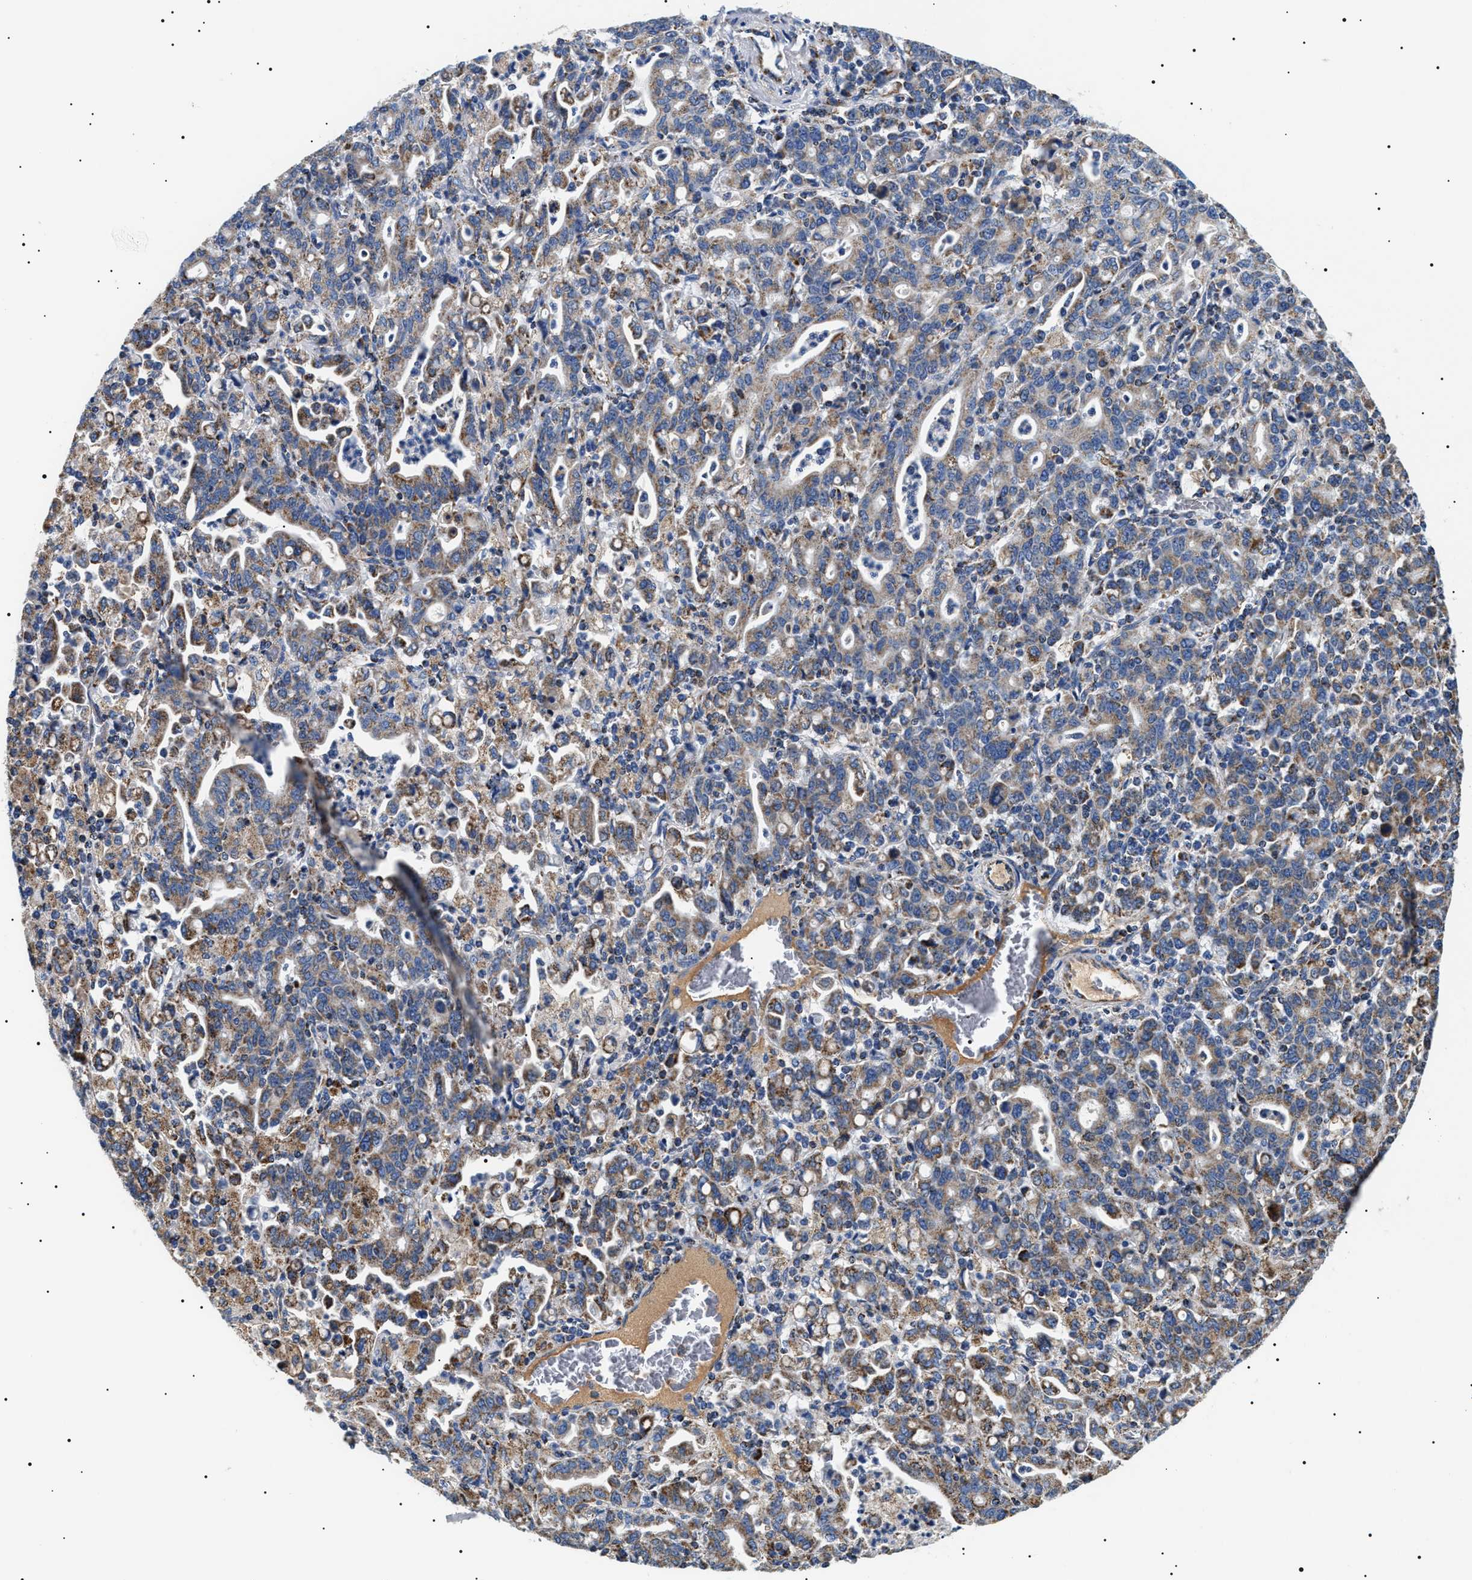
{"staining": {"intensity": "moderate", "quantity": "25%-75%", "location": "cytoplasmic/membranous"}, "tissue": "stomach cancer", "cell_type": "Tumor cells", "image_type": "cancer", "snomed": [{"axis": "morphology", "description": "Adenocarcinoma, NOS"}, {"axis": "topography", "description": "Stomach, upper"}], "caption": "This is an image of IHC staining of stomach cancer (adenocarcinoma), which shows moderate positivity in the cytoplasmic/membranous of tumor cells.", "gene": "OXSM", "patient": {"sex": "male", "age": 69}}